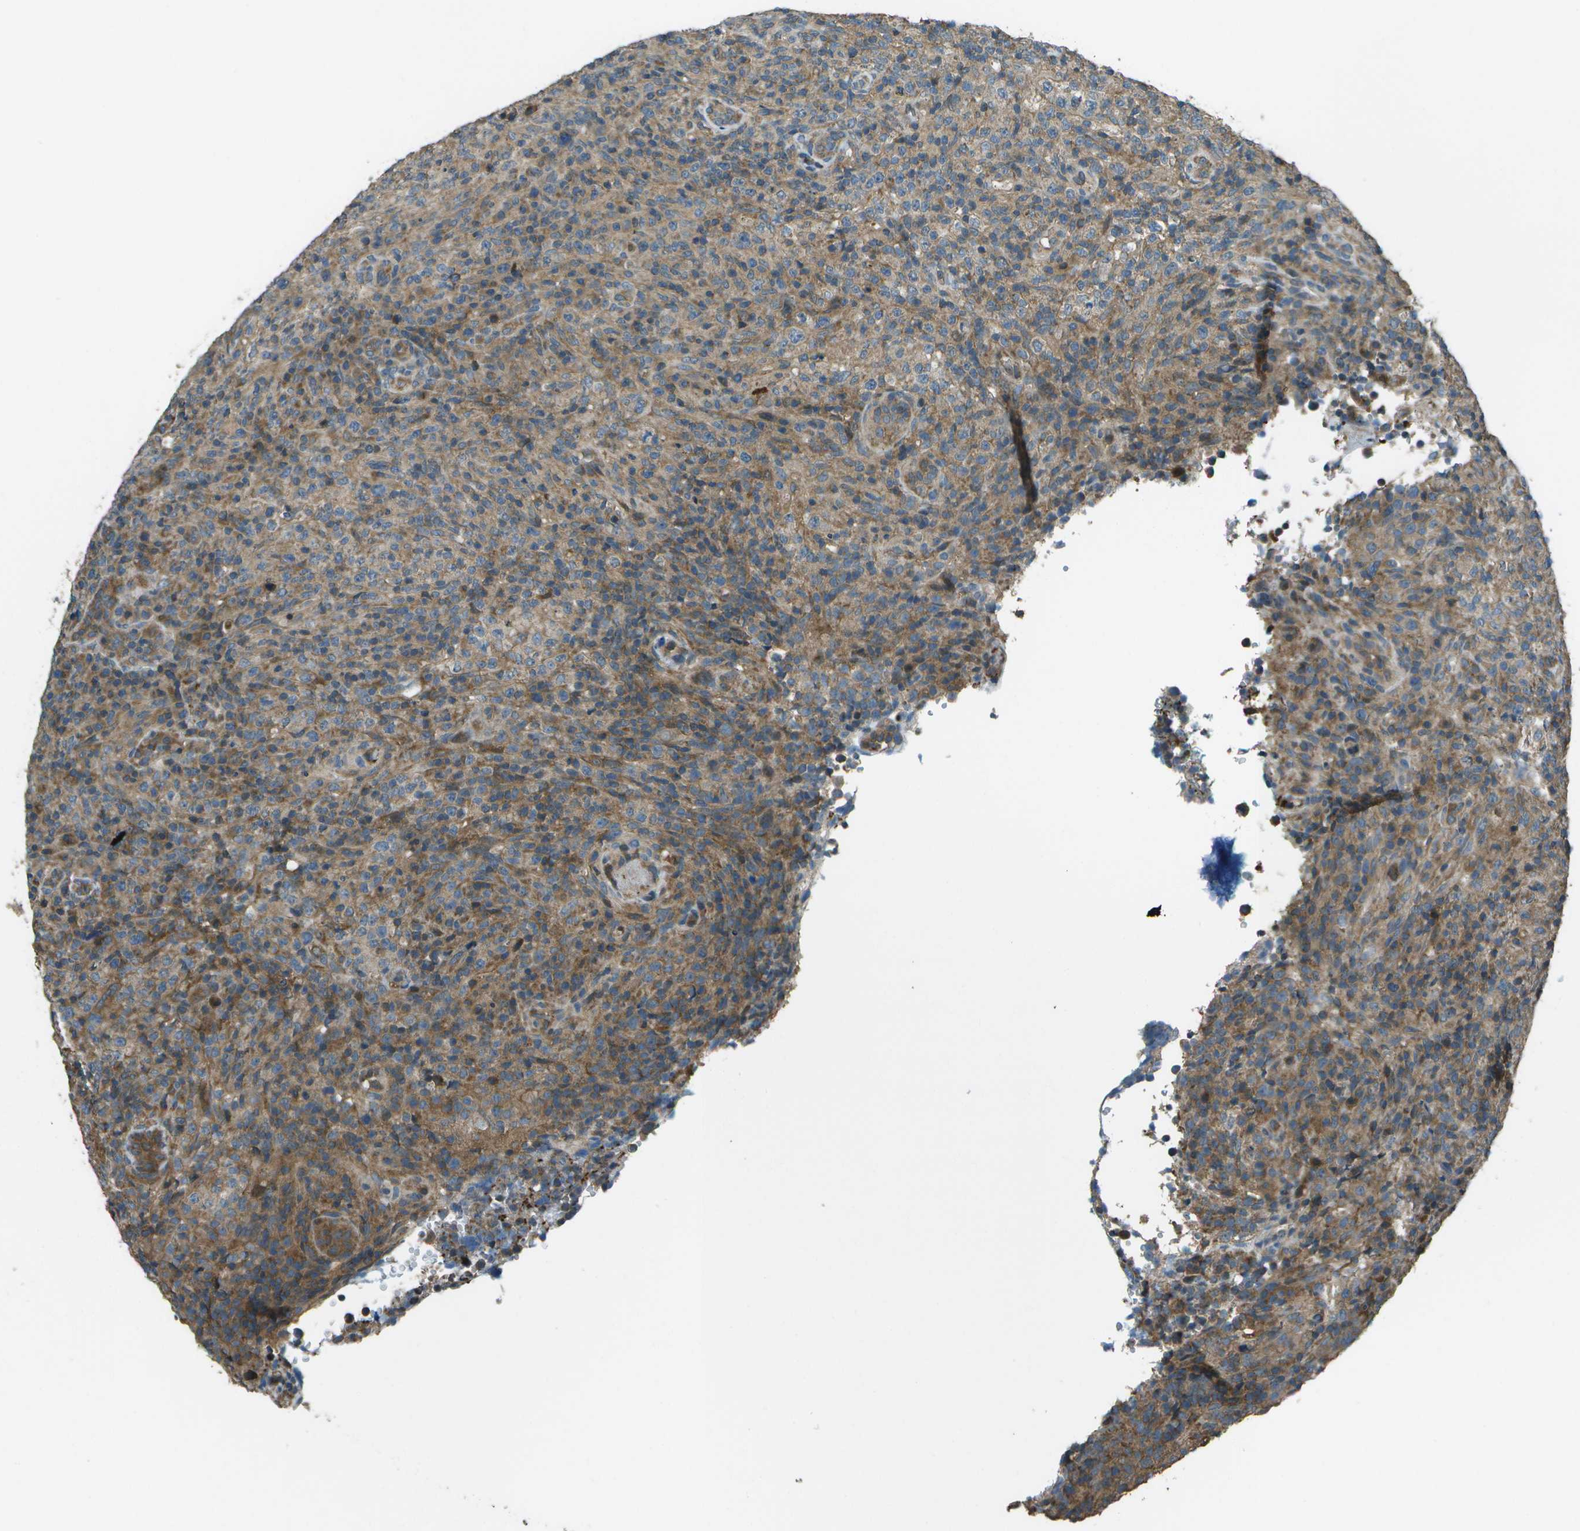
{"staining": {"intensity": "moderate", "quantity": "25%-75%", "location": "cytoplasmic/membranous"}, "tissue": "lymphoma", "cell_type": "Tumor cells", "image_type": "cancer", "snomed": [{"axis": "morphology", "description": "Malignant lymphoma, non-Hodgkin's type, High grade"}, {"axis": "topography", "description": "Lymph node"}], "caption": "A histopathology image of human high-grade malignant lymphoma, non-Hodgkin's type stained for a protein displays moderate cytoplasmic/membranous brown staining in tumor cells.", "gene": "PLPBP", "patient": {"sex": "female", "age": 76}}